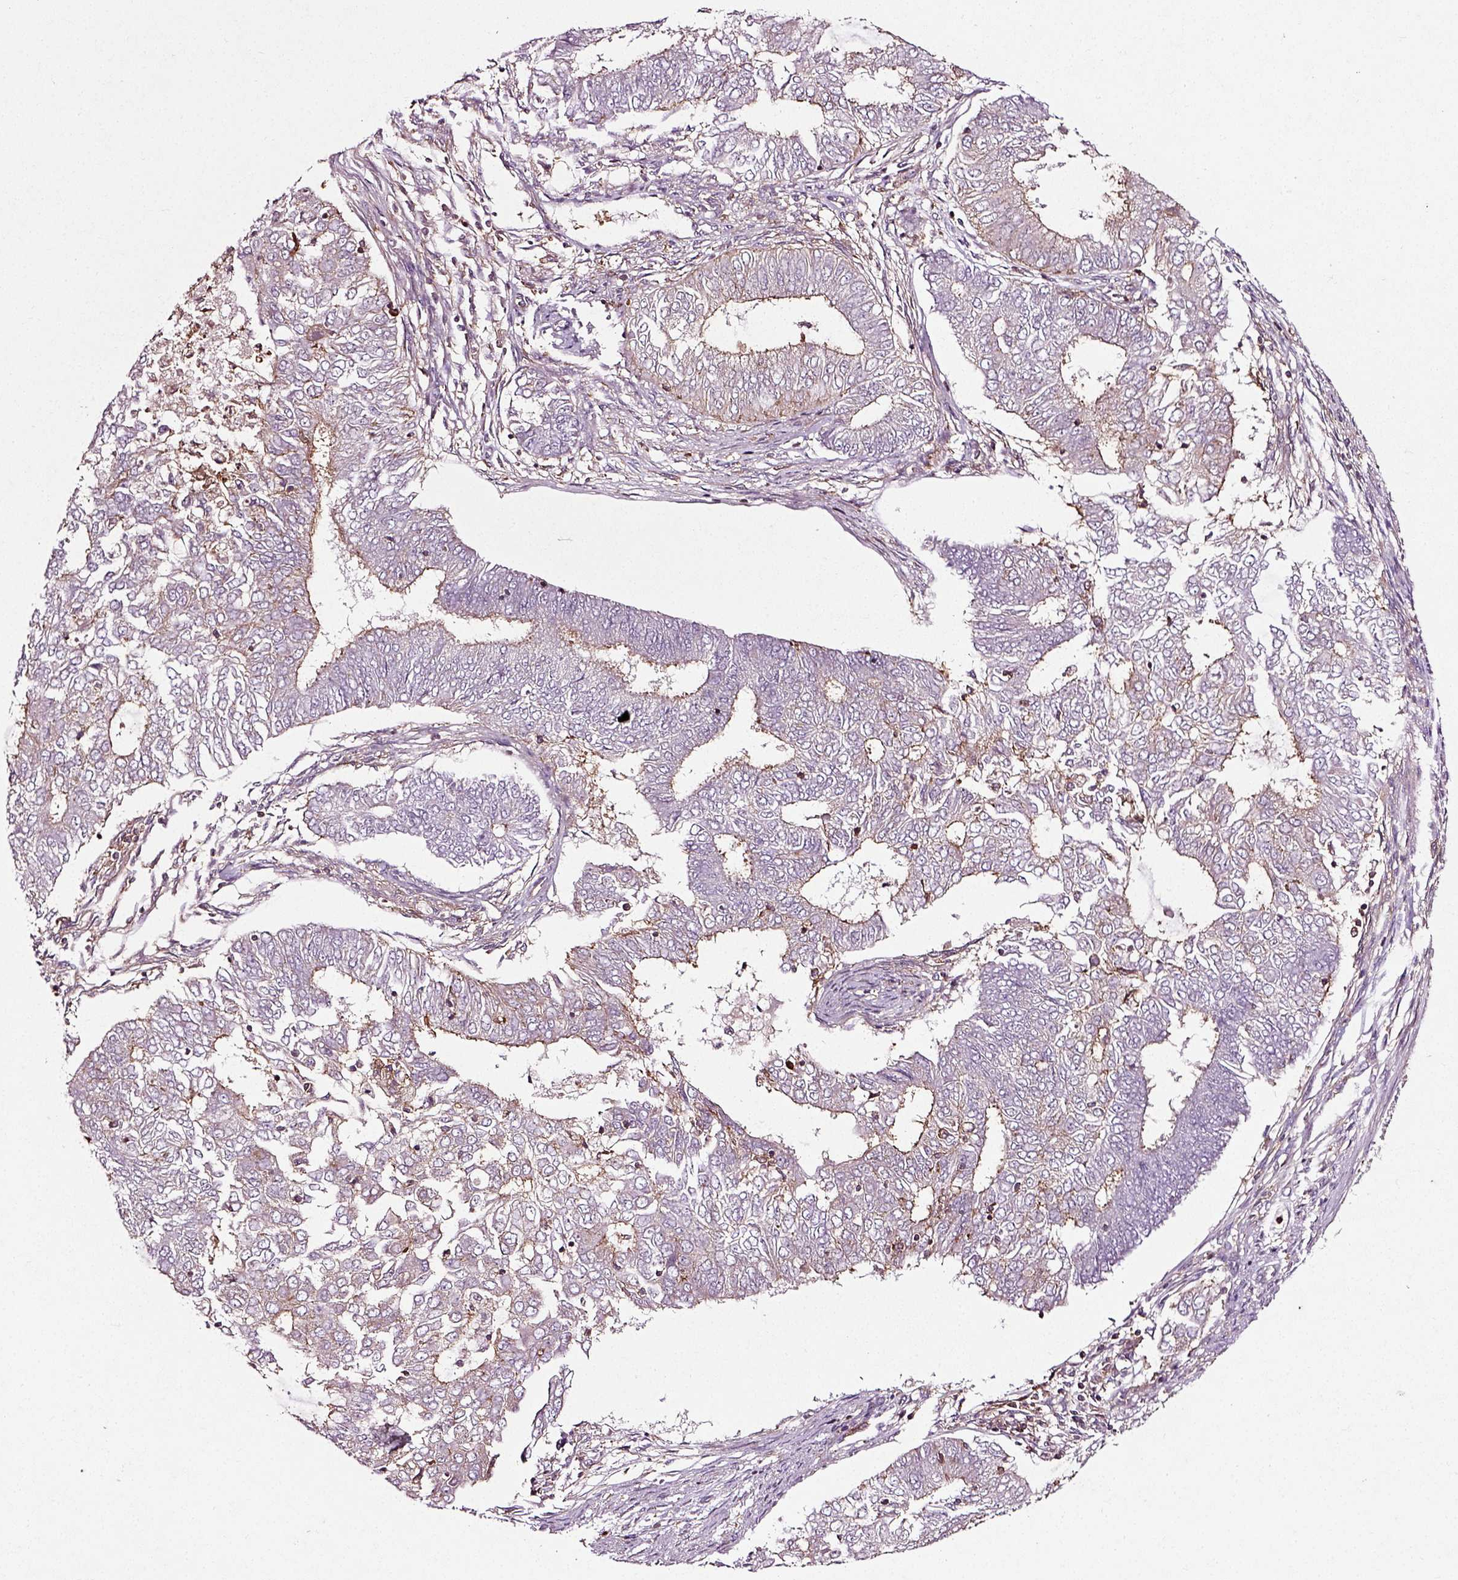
{"staining": {"intensity": "moderate", "quantity": "<25%", "location": "cytoplasmic/membranous"}, "tissue": "endometrial cancer", "cell_type": "Tumor cells", "image_type": "cancer", "snomed": [{"axis": "morphology", "description": "Adenocarcinoma, NOS"}, {"axis": "topography", "description": "Endometrium"}], "caption": "Brown immunohistochemical staining in human adenocarcinoma (endometrial) shows moderate cytoplasmic/membranous expression in about <25% of tumor cells.", "gene": "RHOF", "patient": {"sex": "female", "age": 62}}